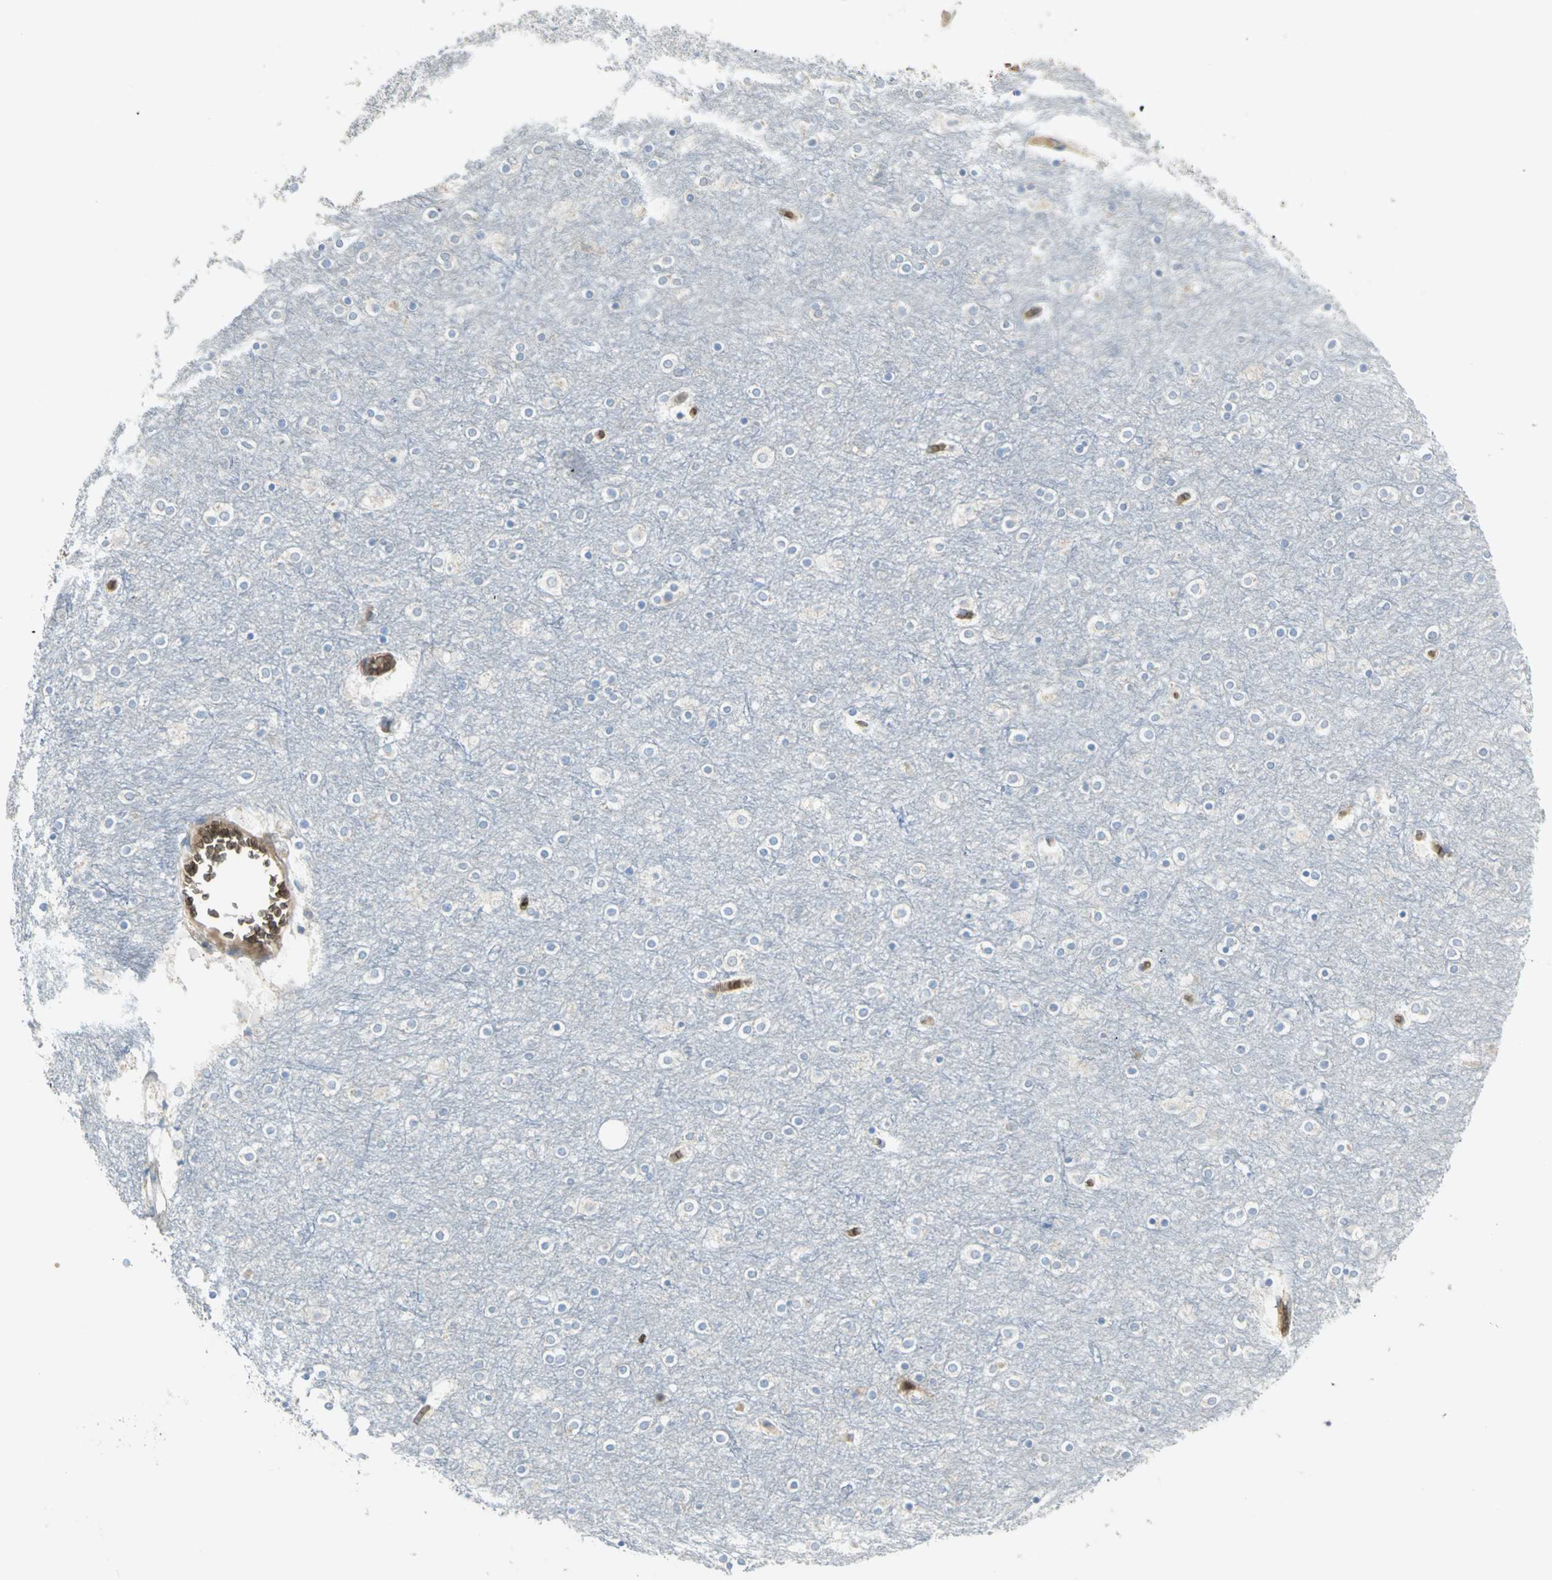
{"staining": {"intensity": "negative", "quantity": "none", "location": "none"}, "tissue": "cerebral cortex", "cell_type": "Endothelial cells", "image_type": "normal", "snomed": [{"axis": "morphology", "description": "Normal tissue, NOS"}, {"axis": "topography", "description": "Cerebral cortex"}], "caption": "DAB immunohistochemical staining of unremarkable cerebral cortex demonstrates no significant positivity in endothelial cells. Nuclei are stained in blue.", "gene": "ANK1", "patient": {"sex": "female", "age": 54}}